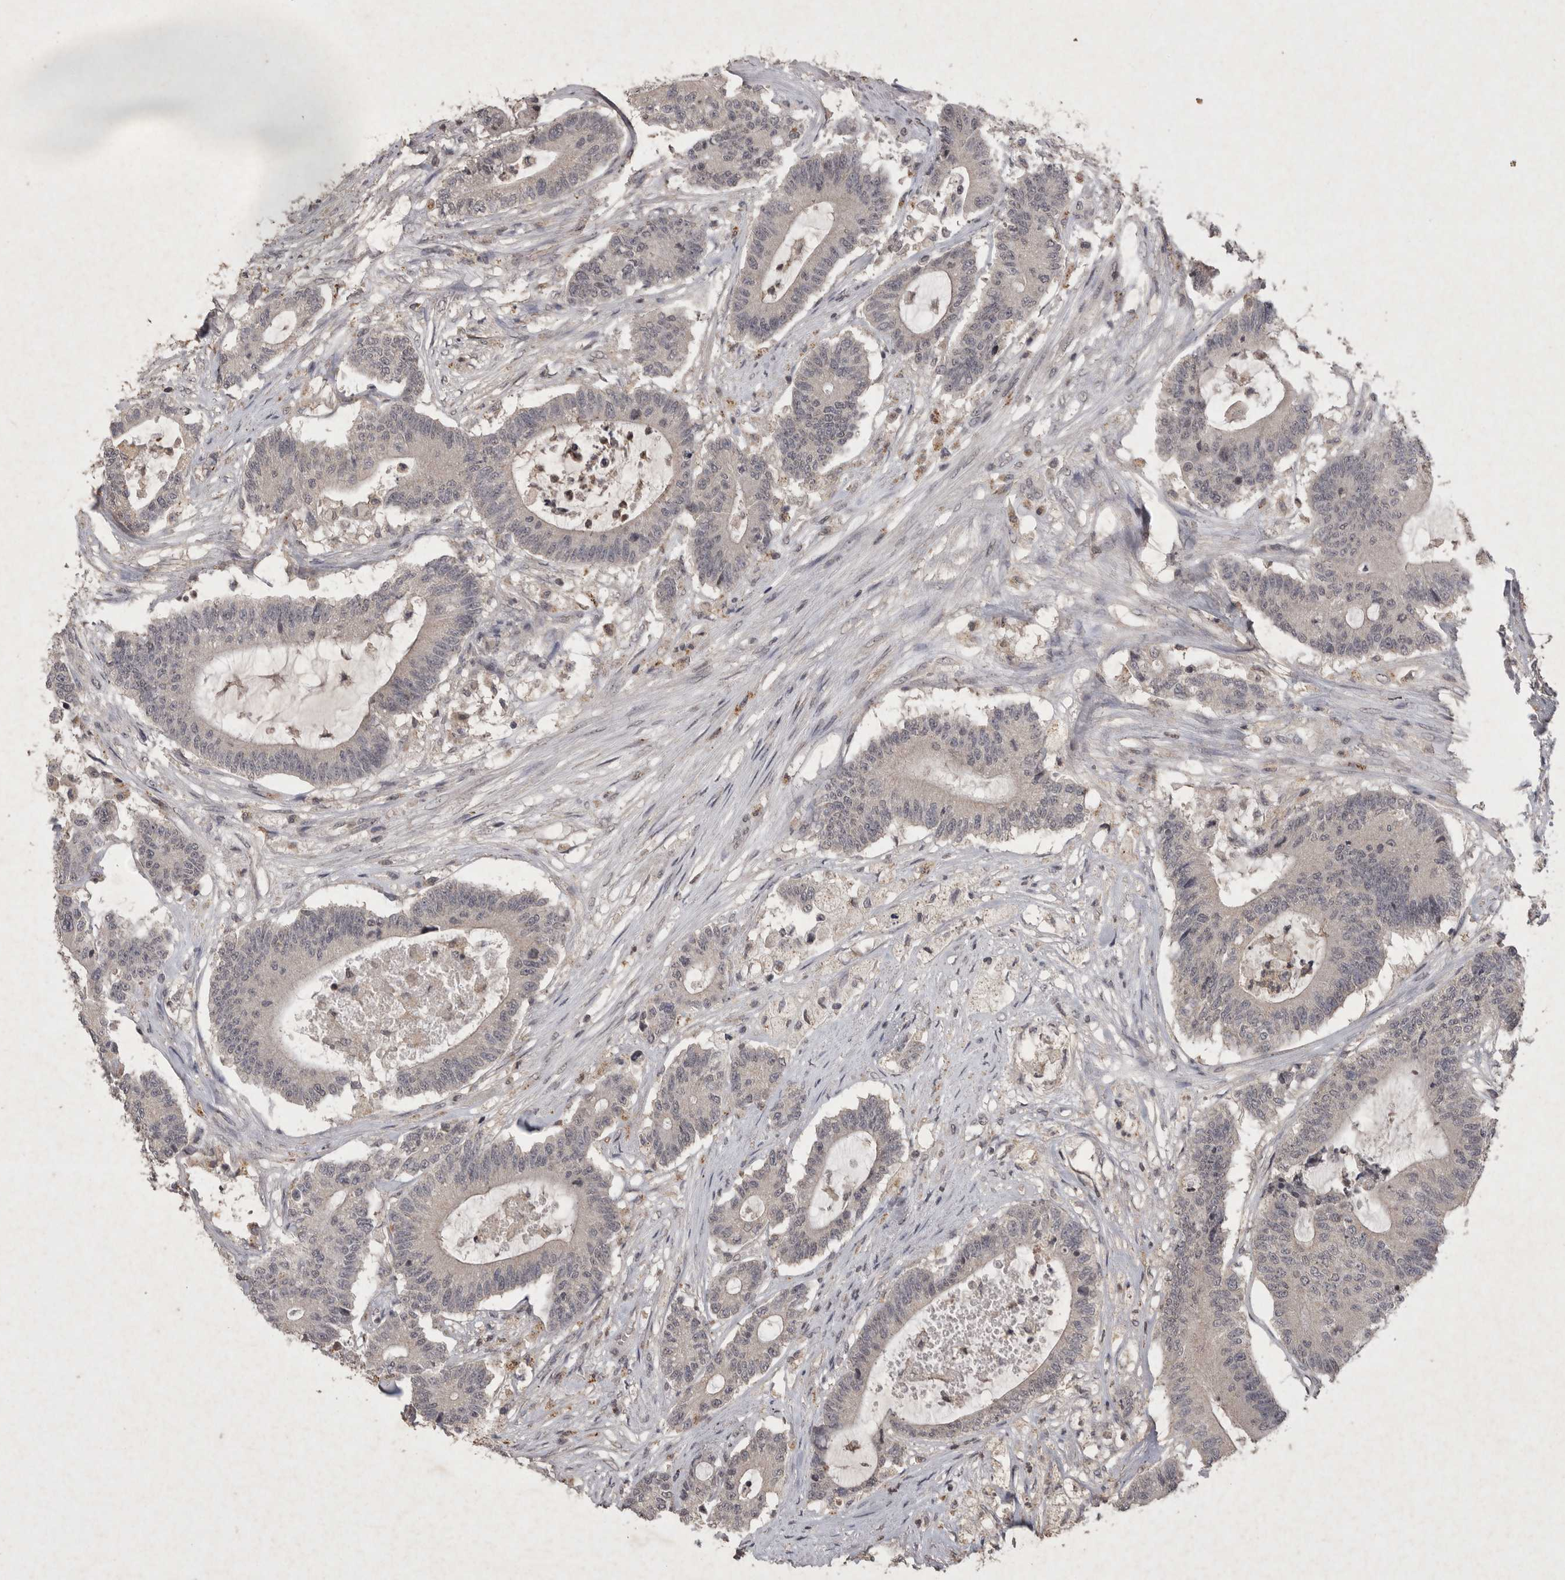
{"staining": {"intensity": "negative", "quantity": "none", "location": "none"}, "tissue": "colorectal cancer", "cell_type": "Tumor cells", "image_type": "cancer", "snomed": [{"axis": "morphology", "description": "Adenocarcinoma, NOS"}, {"axis": "topography", "description": "Colon"}], "caption": "Immunohistochemistry (IHC) of human colorectal cancer (adenocarcinoma) reveals no positivity in tumor cells. (Immunohistochemistry, brightfield microscopy, high magnification).", "gene": "APLNR", "patient": {"sex": "female", "age": 84}}